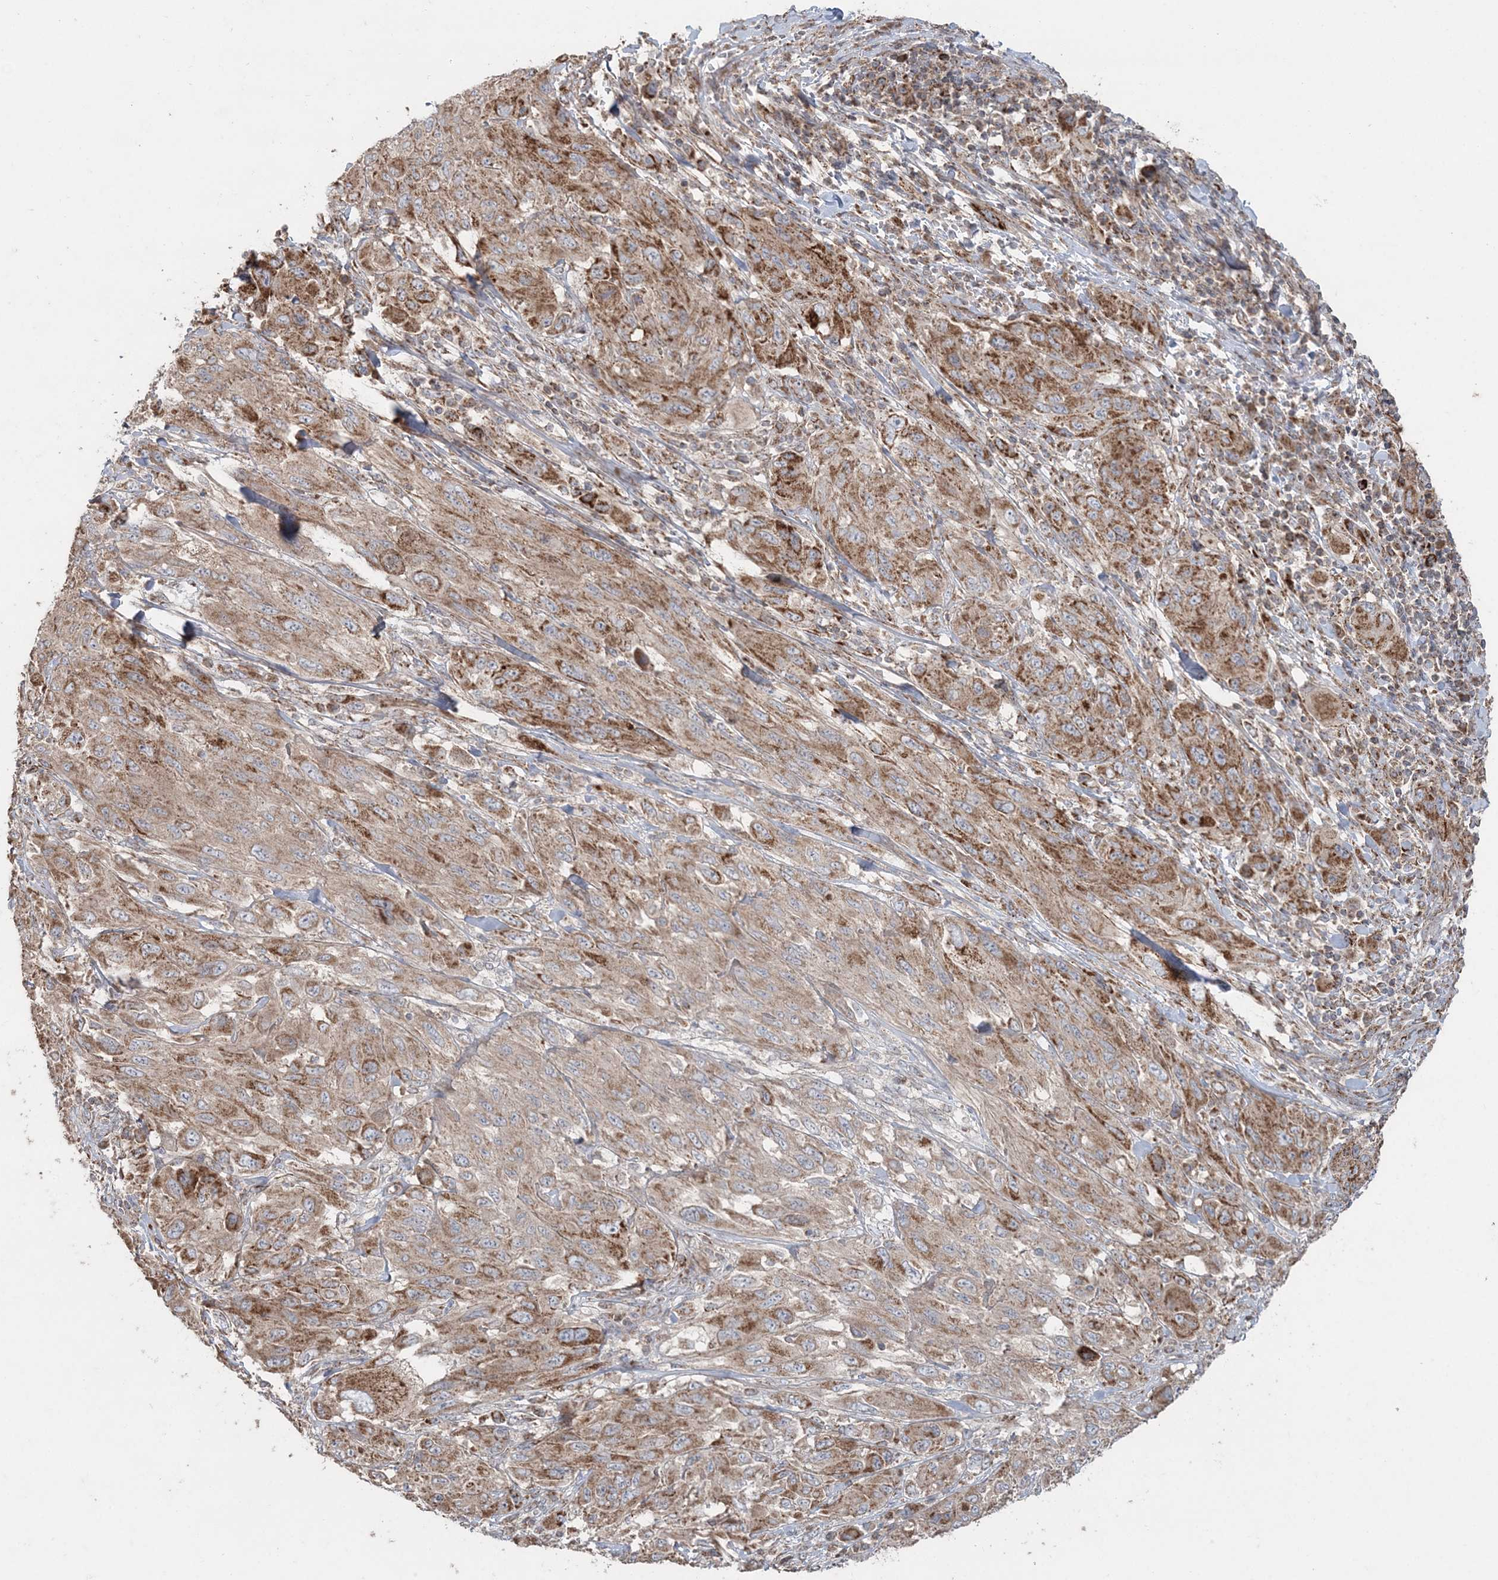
{"staining": {"intensity": "moderate", "quantity": ">75%", "location": "cytoplasmic/membranous"}, "tissue": "melanoma", "cell_type": "Tumor cells", "image_type": "cancer", "snomed": [{"axis": "morphology", "description": "Malignant melanoma, NOS"}, {"axis": "topography", "description": "Skin"}], "caption": "Melanoma tissue exhibits moderate cytoplasmic/membranous staining in approximately >75% of tumor cells", "gene": "LRPPRC", "patient": {"sex": "female", "age": 91}}